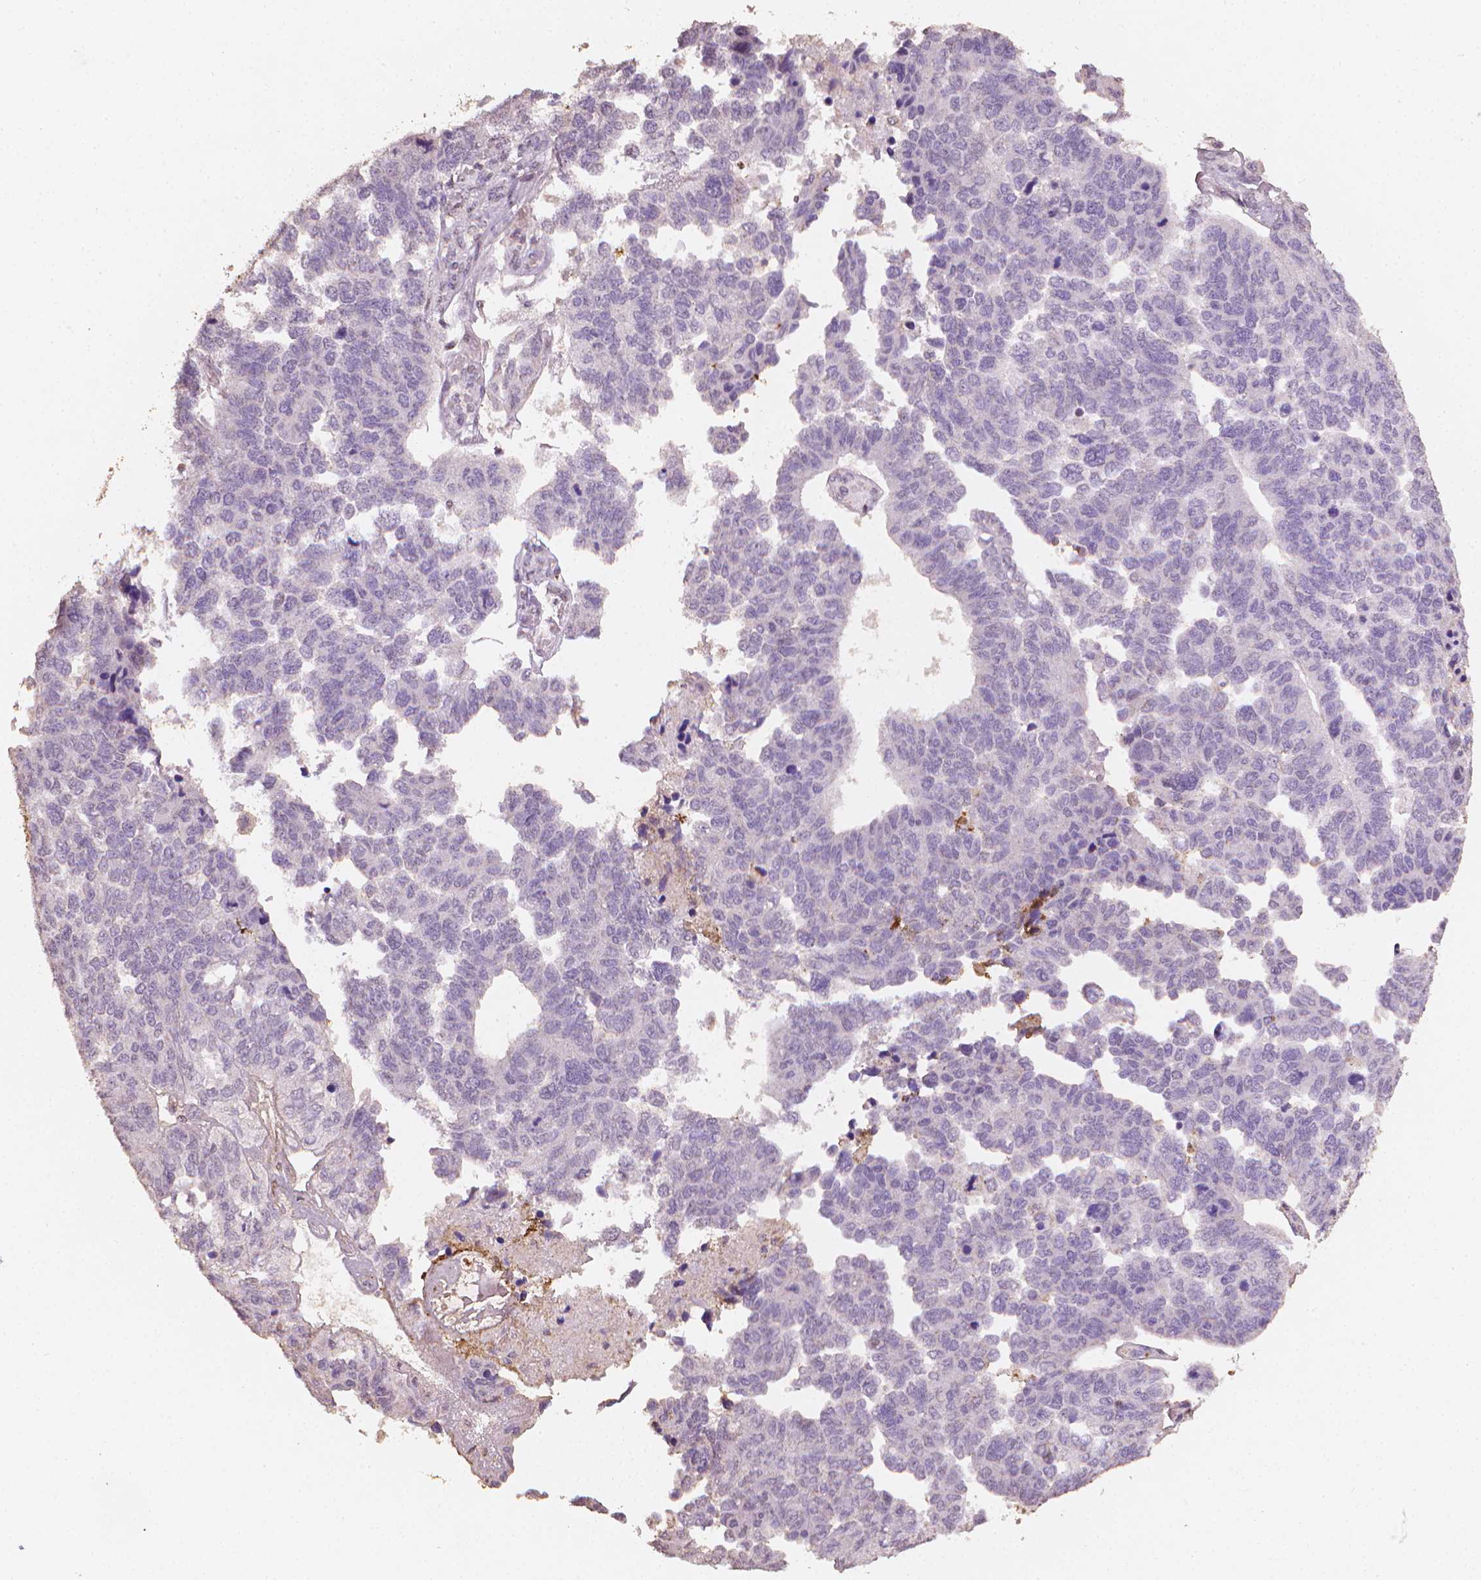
{"staining": {"intensity": "negative", "quantity": "none", "location": "none"}, "tissue": "ovarian cancer", "cell_type": "Tumor cells", "image_type": "cancer", "snomed": [{"axis": "morphology", "description": "Cystadenocarcinoma, serous, NOS"}, {"axis": "topography", "description": "Ovary"}], "caption": "This is an immunohistochemistry (IHC) image of ovarian serous cystadenocarcinoma. There is no expression in tumor cells.", "gene": "DCN", "patient": {"sex": "female", "age": 64}}